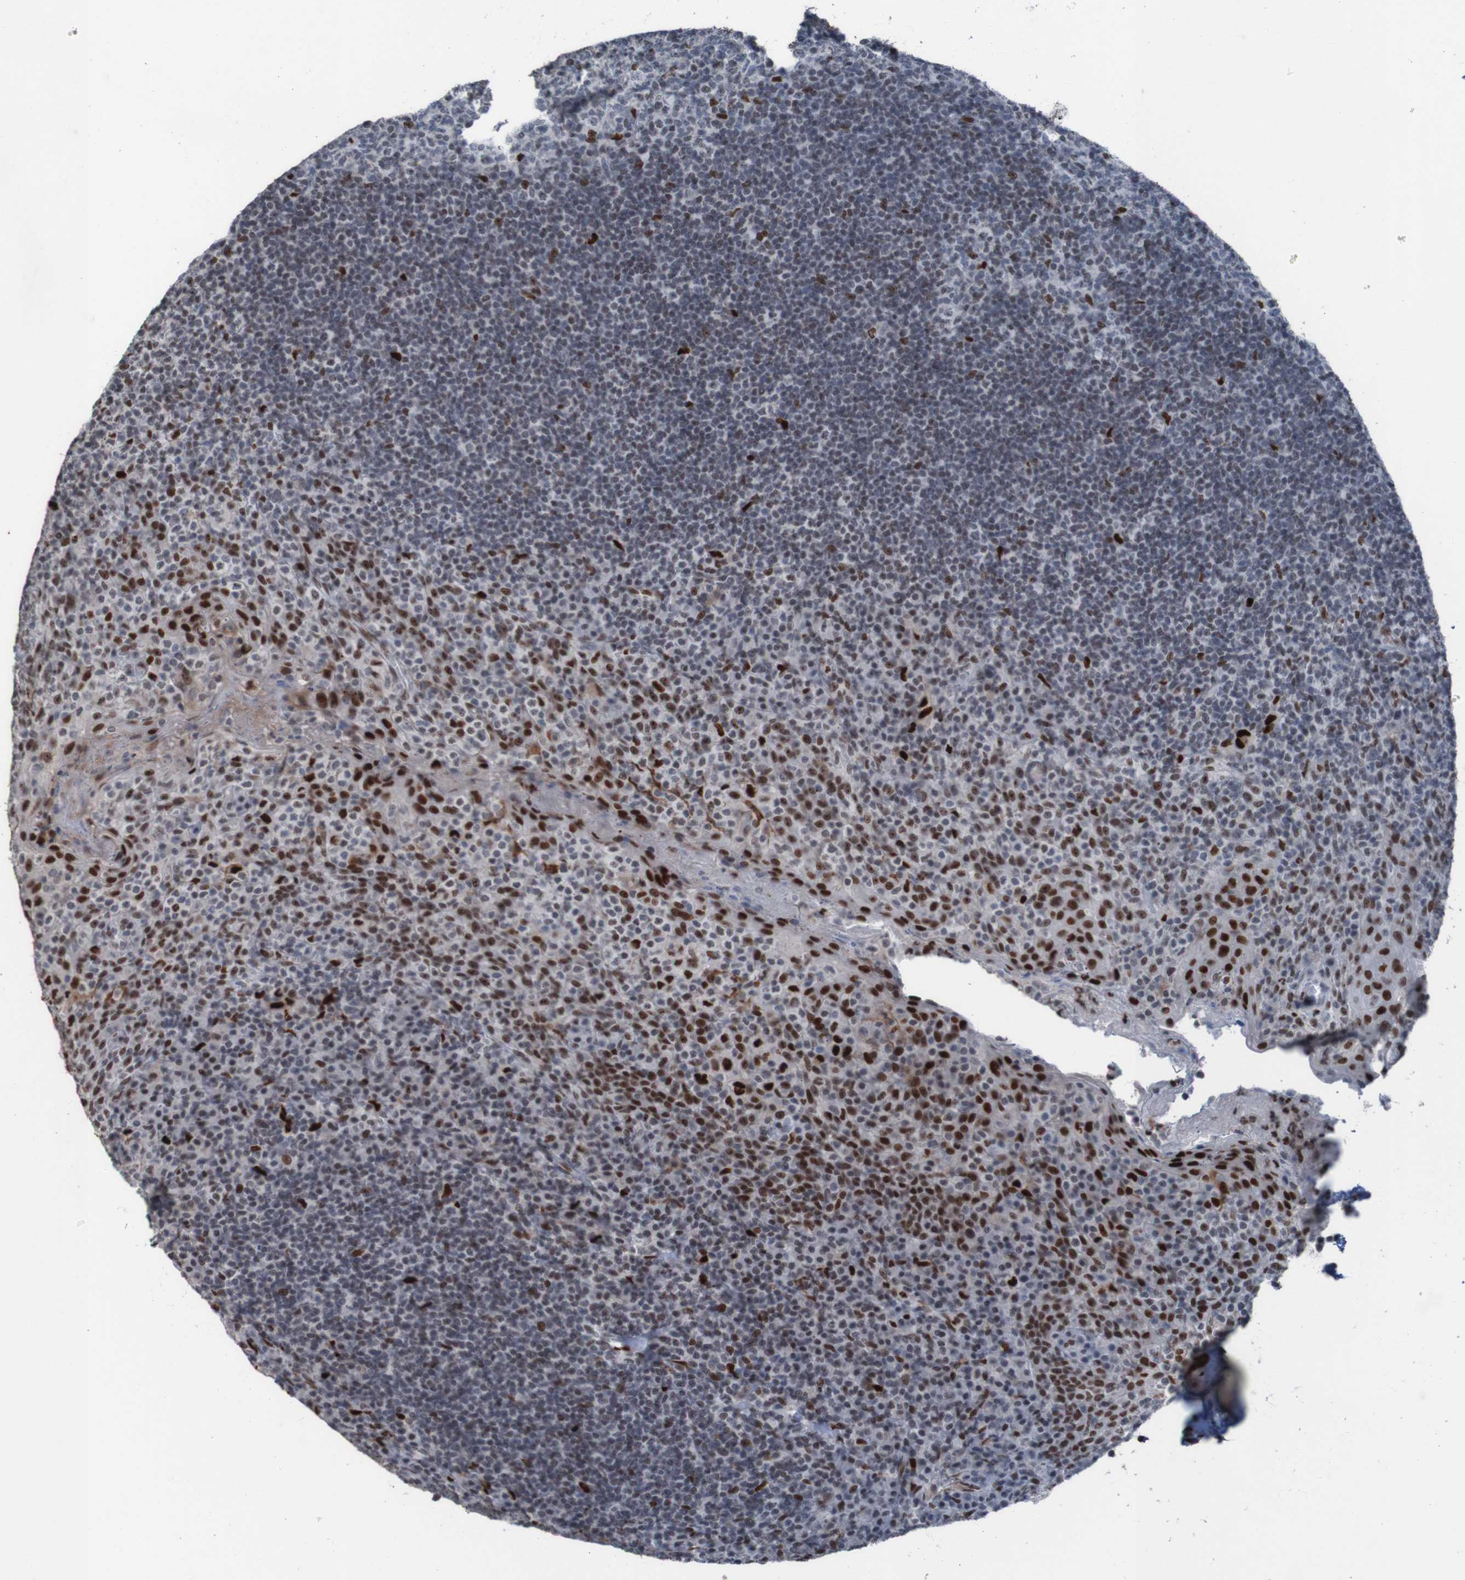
{"staining": {"intensity": "strong", "quantity": "<25%", "location": "nuclear"}, "tissue": "tonsil", "cell_type": "Germinal center cells", "image_type": "normal", "snomed": [{"axis": "morphology", "description": "Normal tissue, NOS"}, {"axis": "topography", "description": "Tonsil"}], "caption": "Tonsil stained for a protein exhibits strong nuclear positivity in germinal center cells. The protein of interest is stained brown, and the nuclei are stained in blue (DAB IHC with brightfield microscopy, high magnification).", "gene": "PHF2", "patient": {"sex": "male", "age": 17}}